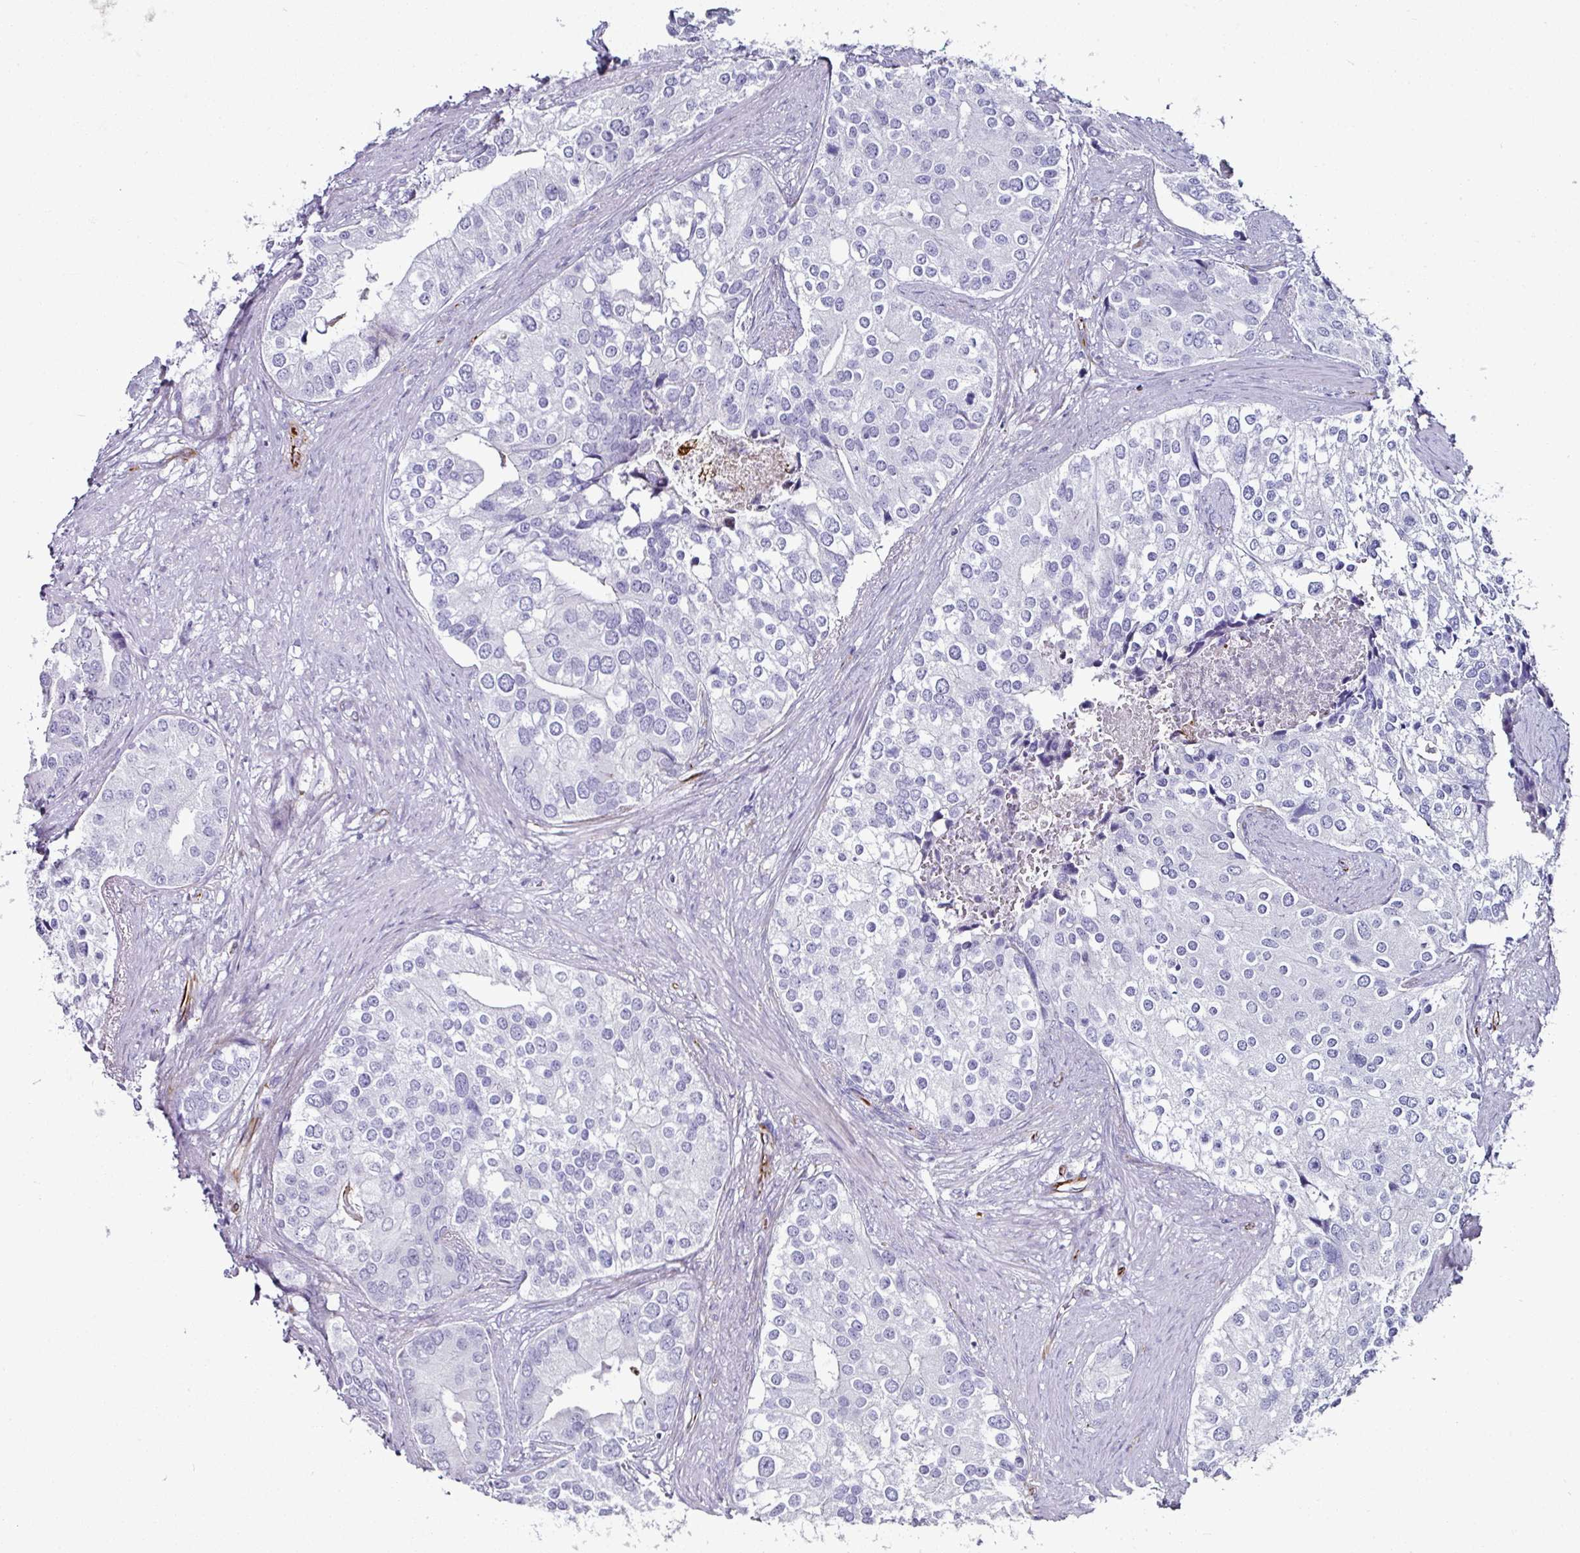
{"staining": {"intensity": "negative", "quantity": "none", "location": "none"}, "tissue": "prostate cancer", "cell_type": "Tumor cells", "image_type": "cancer", "snomed": [{"axis": "morphology", "description": "Adenocarcinoma, High grade"}, {"axis": "topography", "description": "Prostate"}], "caption": "Prostate cancer (high-grade adenocarcinoma) was stained to show a protein in brown. There is no significant positivity in tumor cells.", "gene": "TMPRSS9", "patient": {"sex": "male", "age": 62}}